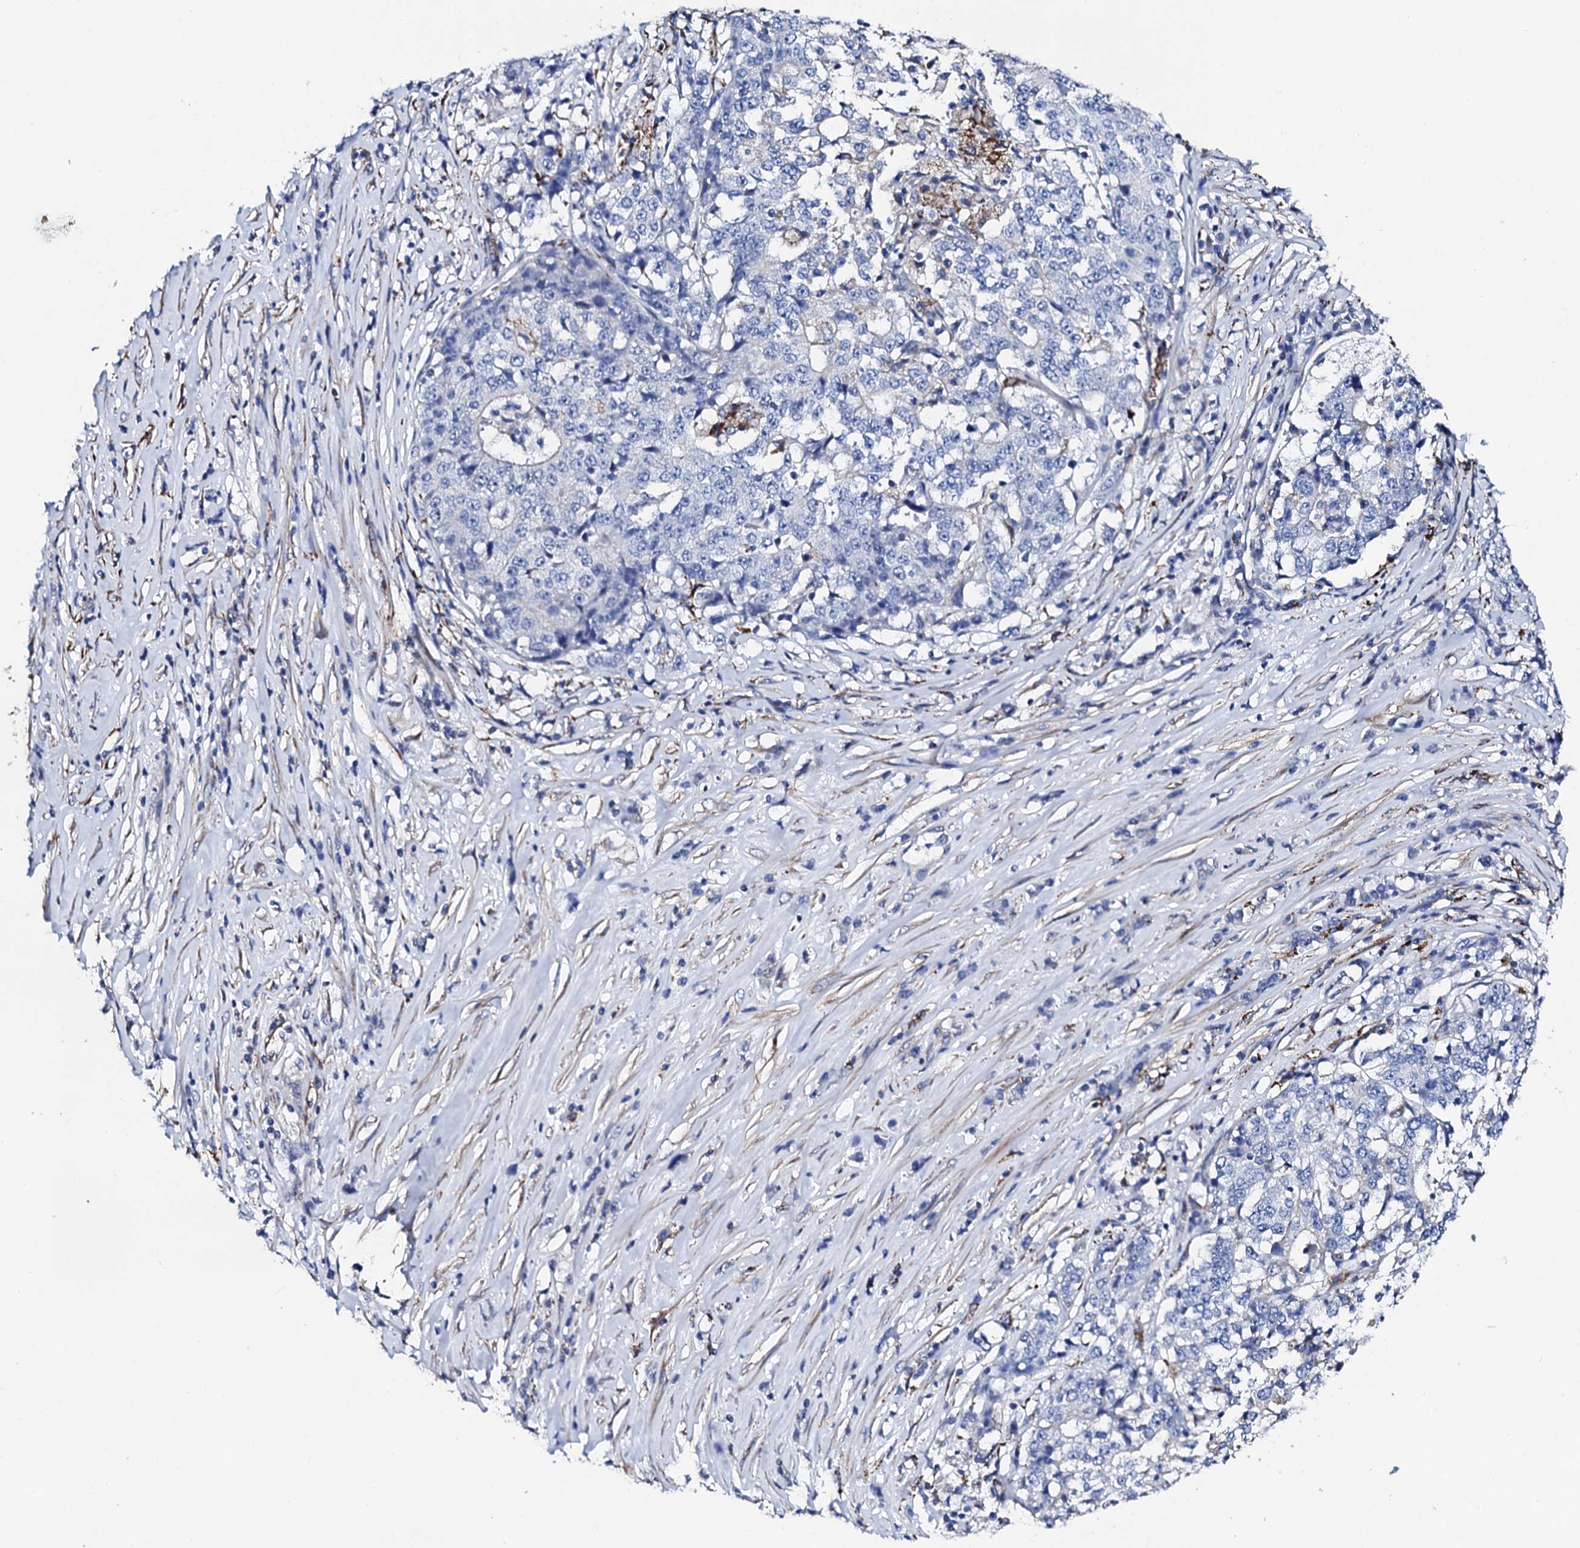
{"staining": {"intensity": "negative", "quantity": "none", "location": "none"}, "tissue": "stomach cancer", "cell_type": "Tumor cells", "image_type": "cancer", "snomed": [{"axis": "morphology", "description": "Adenocarcinoma, NOS"}, {"axis": "topography", "description": "Stomach"}], "caption": "Protein analysis of adenocarcinoma (stomach) demonstrates no significant positivity in tumor cells.", "gene": "KLHL32", "patient": {"sex": "male", "age": 59}}